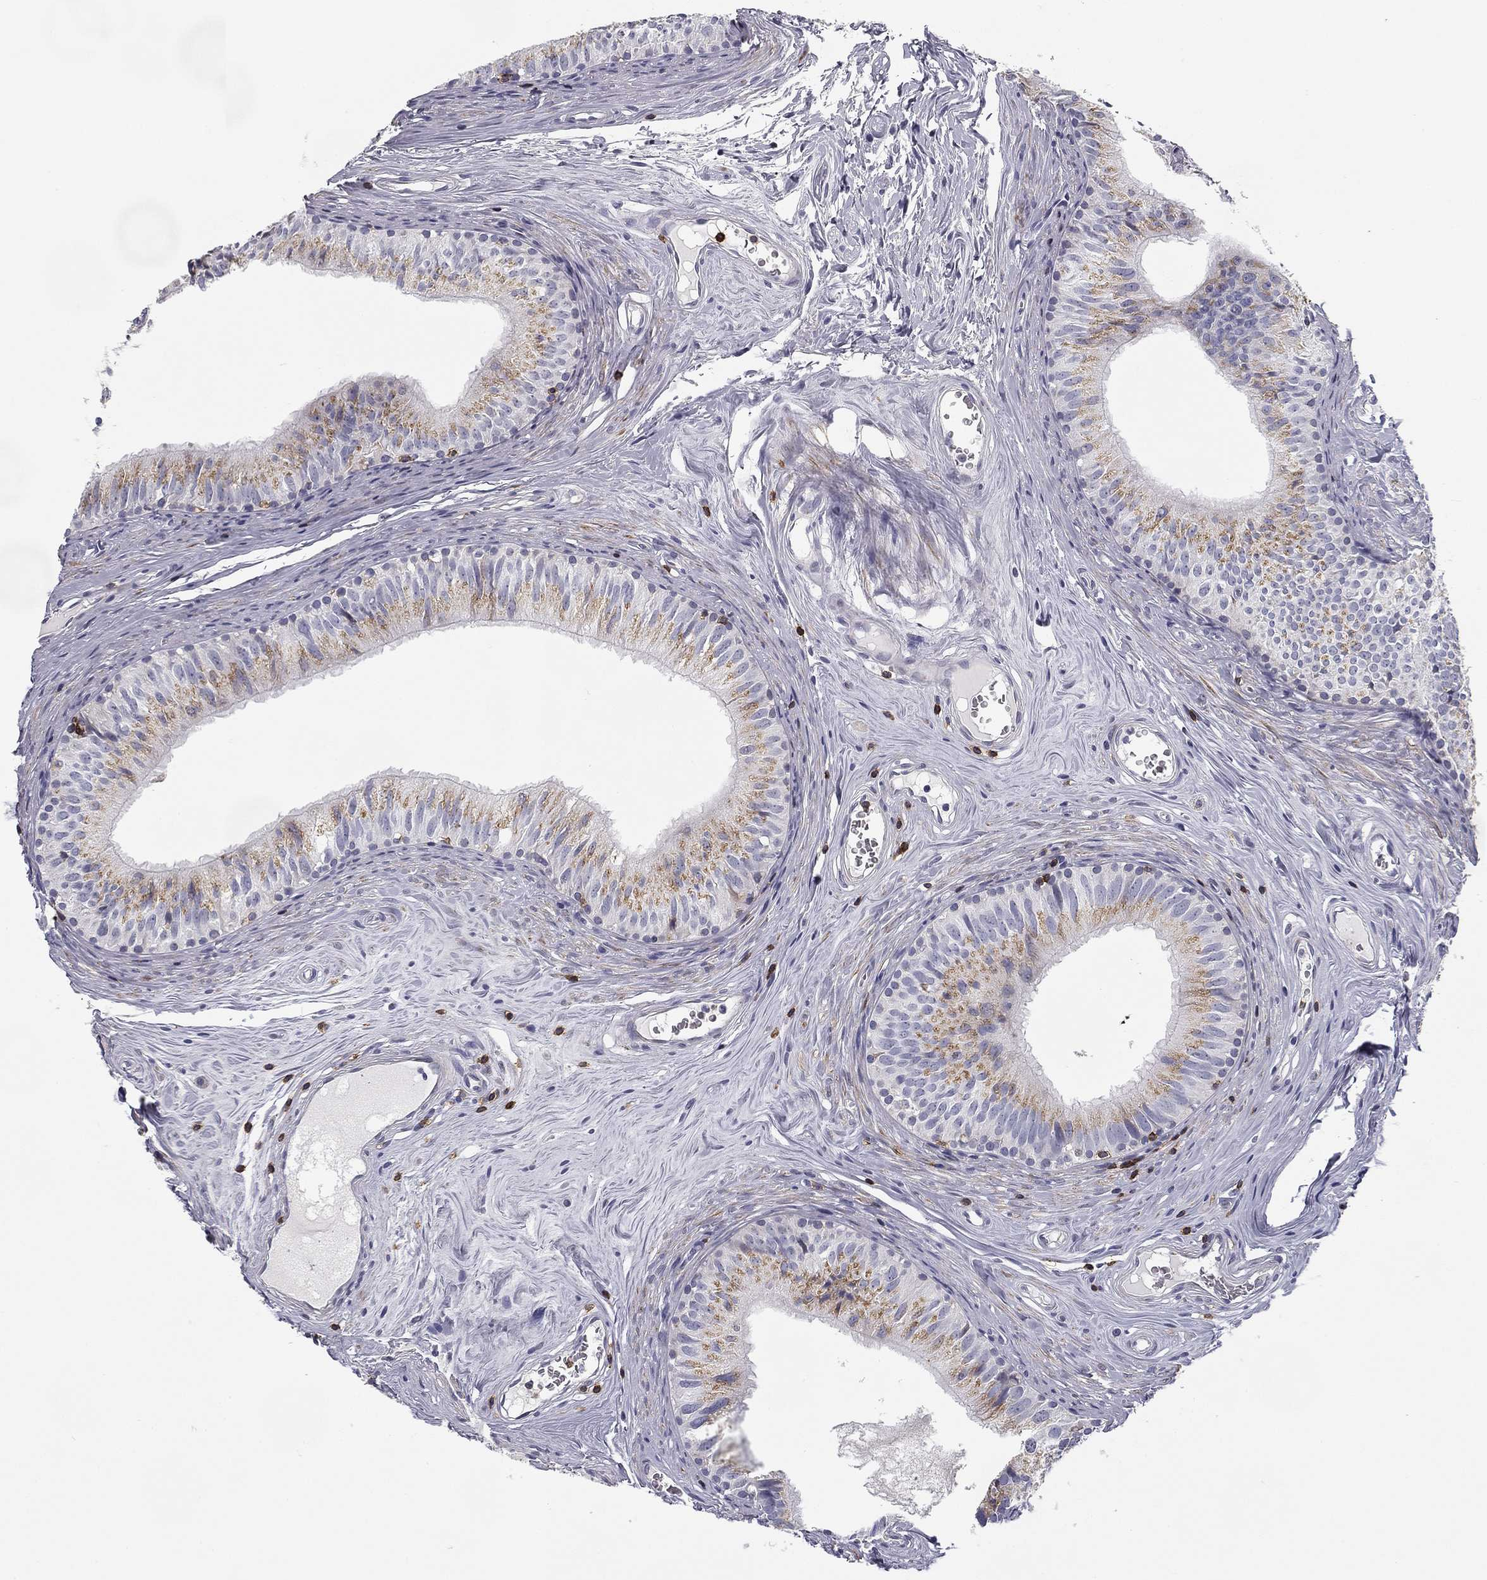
{"staining": {"intensity": "weak", "quantity": ">75%", "location": "cytoplasmic/membranous"}, "tissue": "epididymis", "cell_type": "Glandular cells", "image_type": "normal", "snomed": [{"axis": "morphology", "description": "Normal tissue, NOS"}, {"axis": "topography", "description": "Epididymis"}], "caption": "High-power microscopy captured an IHC image of benign epididymis, revealing weak cytoplasmic/membranous positivity in about >75% of glandular cells. Using DAB (3,3'-diaminobenzidine) (brown) and hematoxylin (blue) stains, captured at high magnification using brightfield microscopy.", "gene": "TRAT1", "patient": {"sex": "male", "age": 52}}